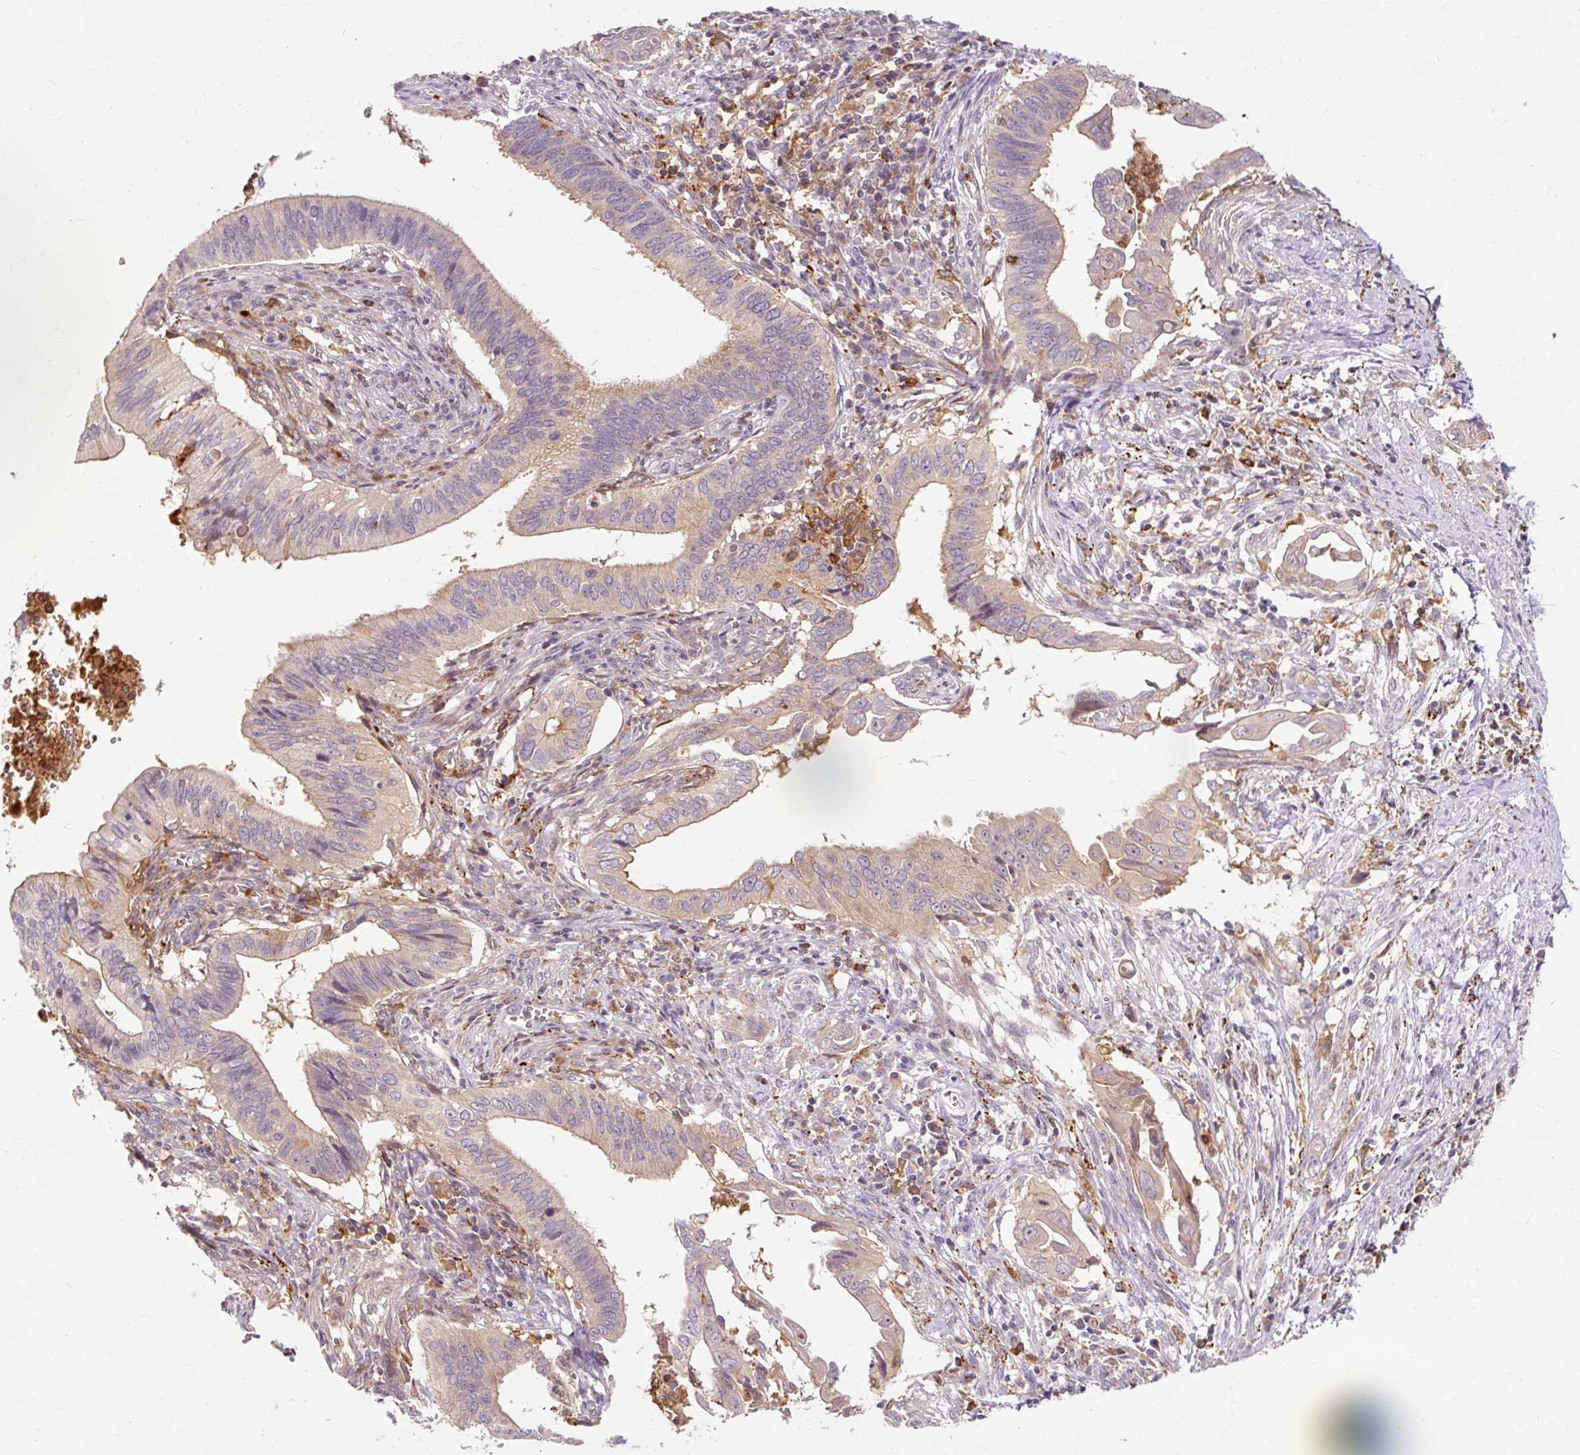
{"staining": {"intensity": "weak", "quantity": "25%-75%", "location": "cytoplasmic/membranous"}, "tissue": "cervical cancer", "cell_type": "Tumor cells", "image_type": "cancer", "snomed": [{"axis": "morphology", "description": "Adenocarcinoma, NOS"}, {"axis": "topography", "description": "Cervix"}], "caption": "Immunohistochemical staining of cervical adenocarcinoma exhibits low levels of weak cytoplasmic/membranous positivity in approximately 25%-75% of tumor cells. The protein of interest is stained brown, and the nuclei are stained in blue (DAB (3,3'-diaminobenzidine) IHC with brightfield microscopy, high magnification).", "gene": "CEBPZ", "patient": {"sex": "female", "age": 42}}